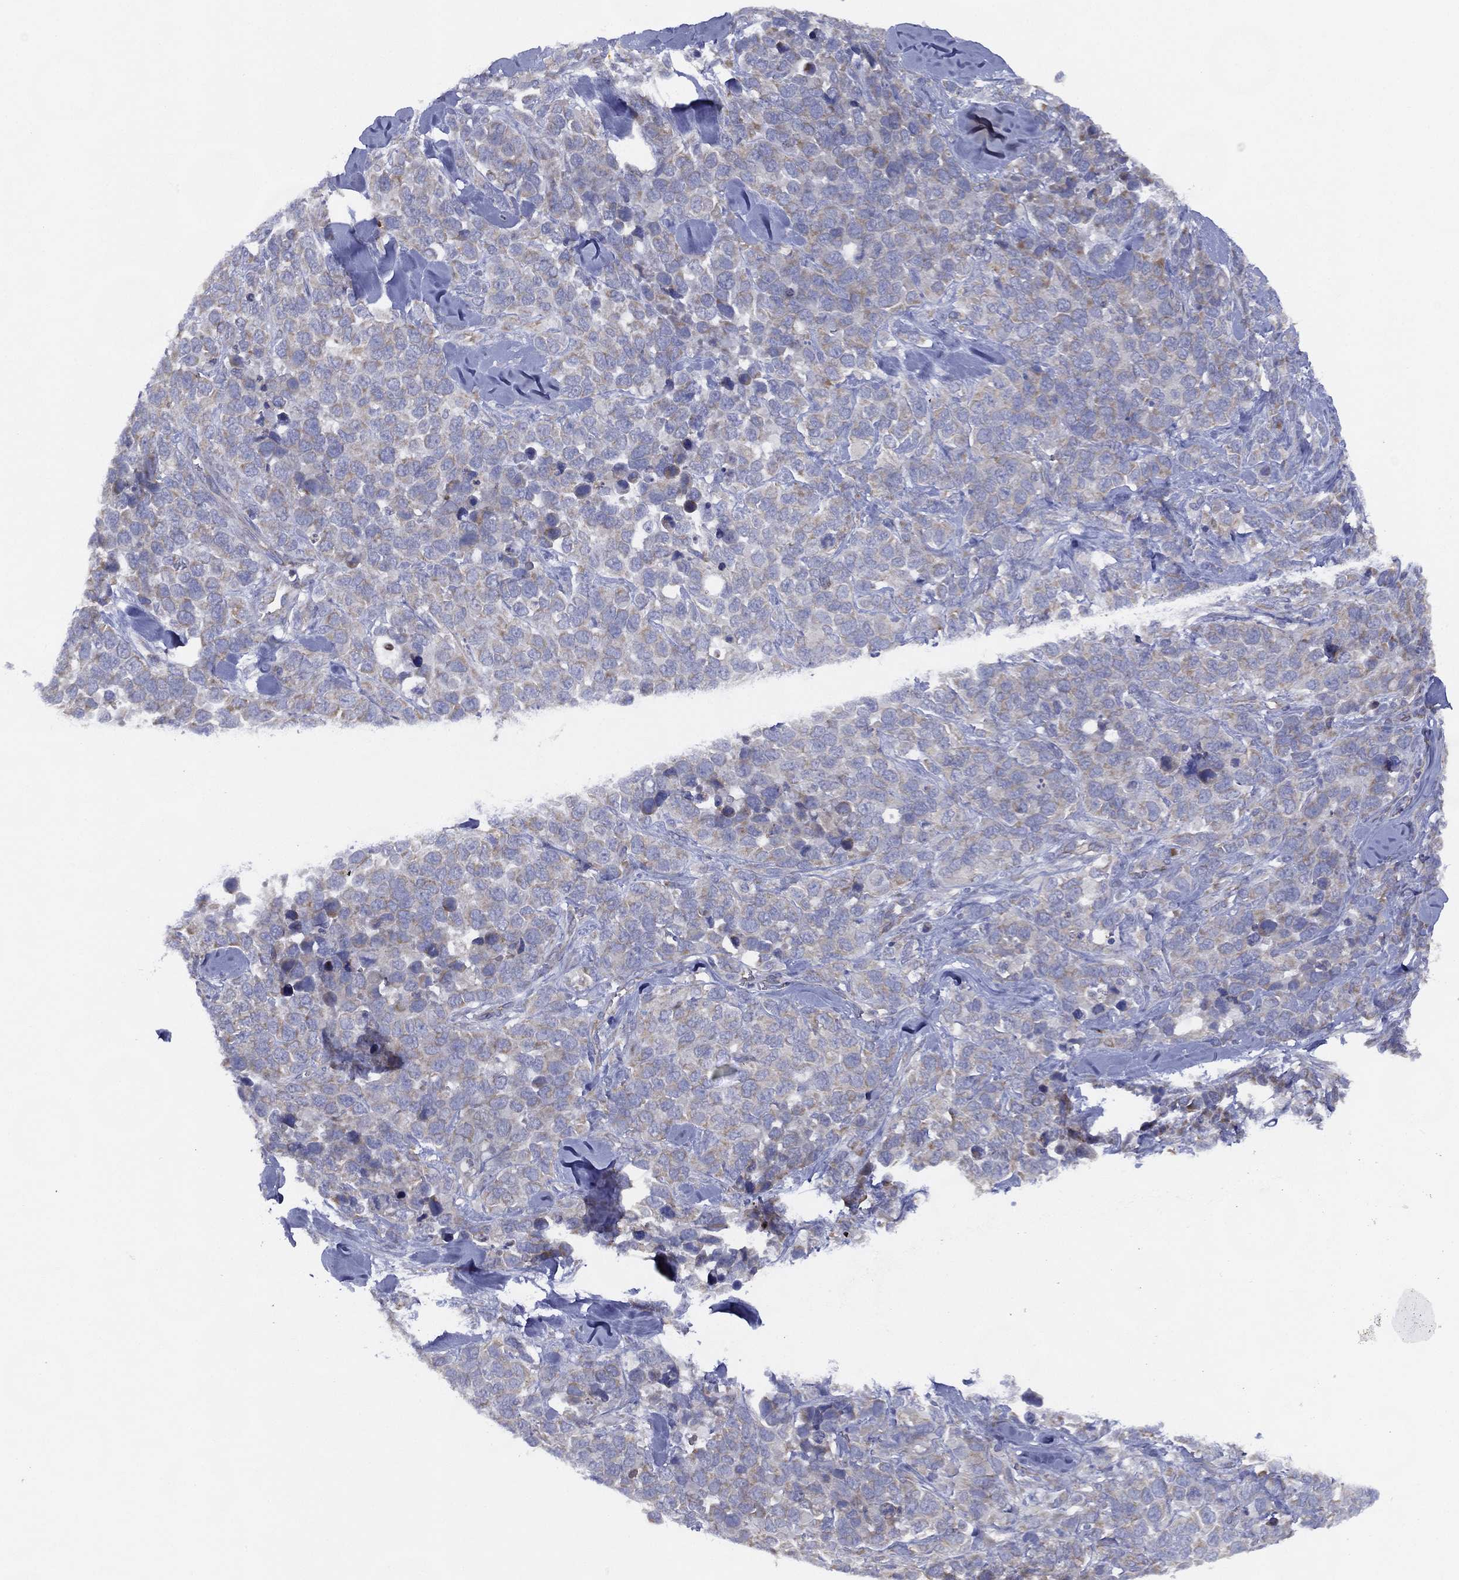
{"staining": {"intensity": "weak", "quantity": "25%-75%", "location": "cytoplasmic/membranous"}, "tissue": "melanoma", "cell_type": "Tumor cells", "image_type": "cancer", "snomed": [{"axis": "morphology", "description": "Malignant melanoma, Metastatic site"}, {"axis": "topography", "description": "Skin"}], "caption": "DAB immunohistochemical staining of malignant melanoma (metastatic site) demonstrates weak cytoplasmic/membranous protein positivity in approximately 25%-75% of tumor cells.", "gene": "ZNF223", "patient": {"sex": "male", "age": 84}}